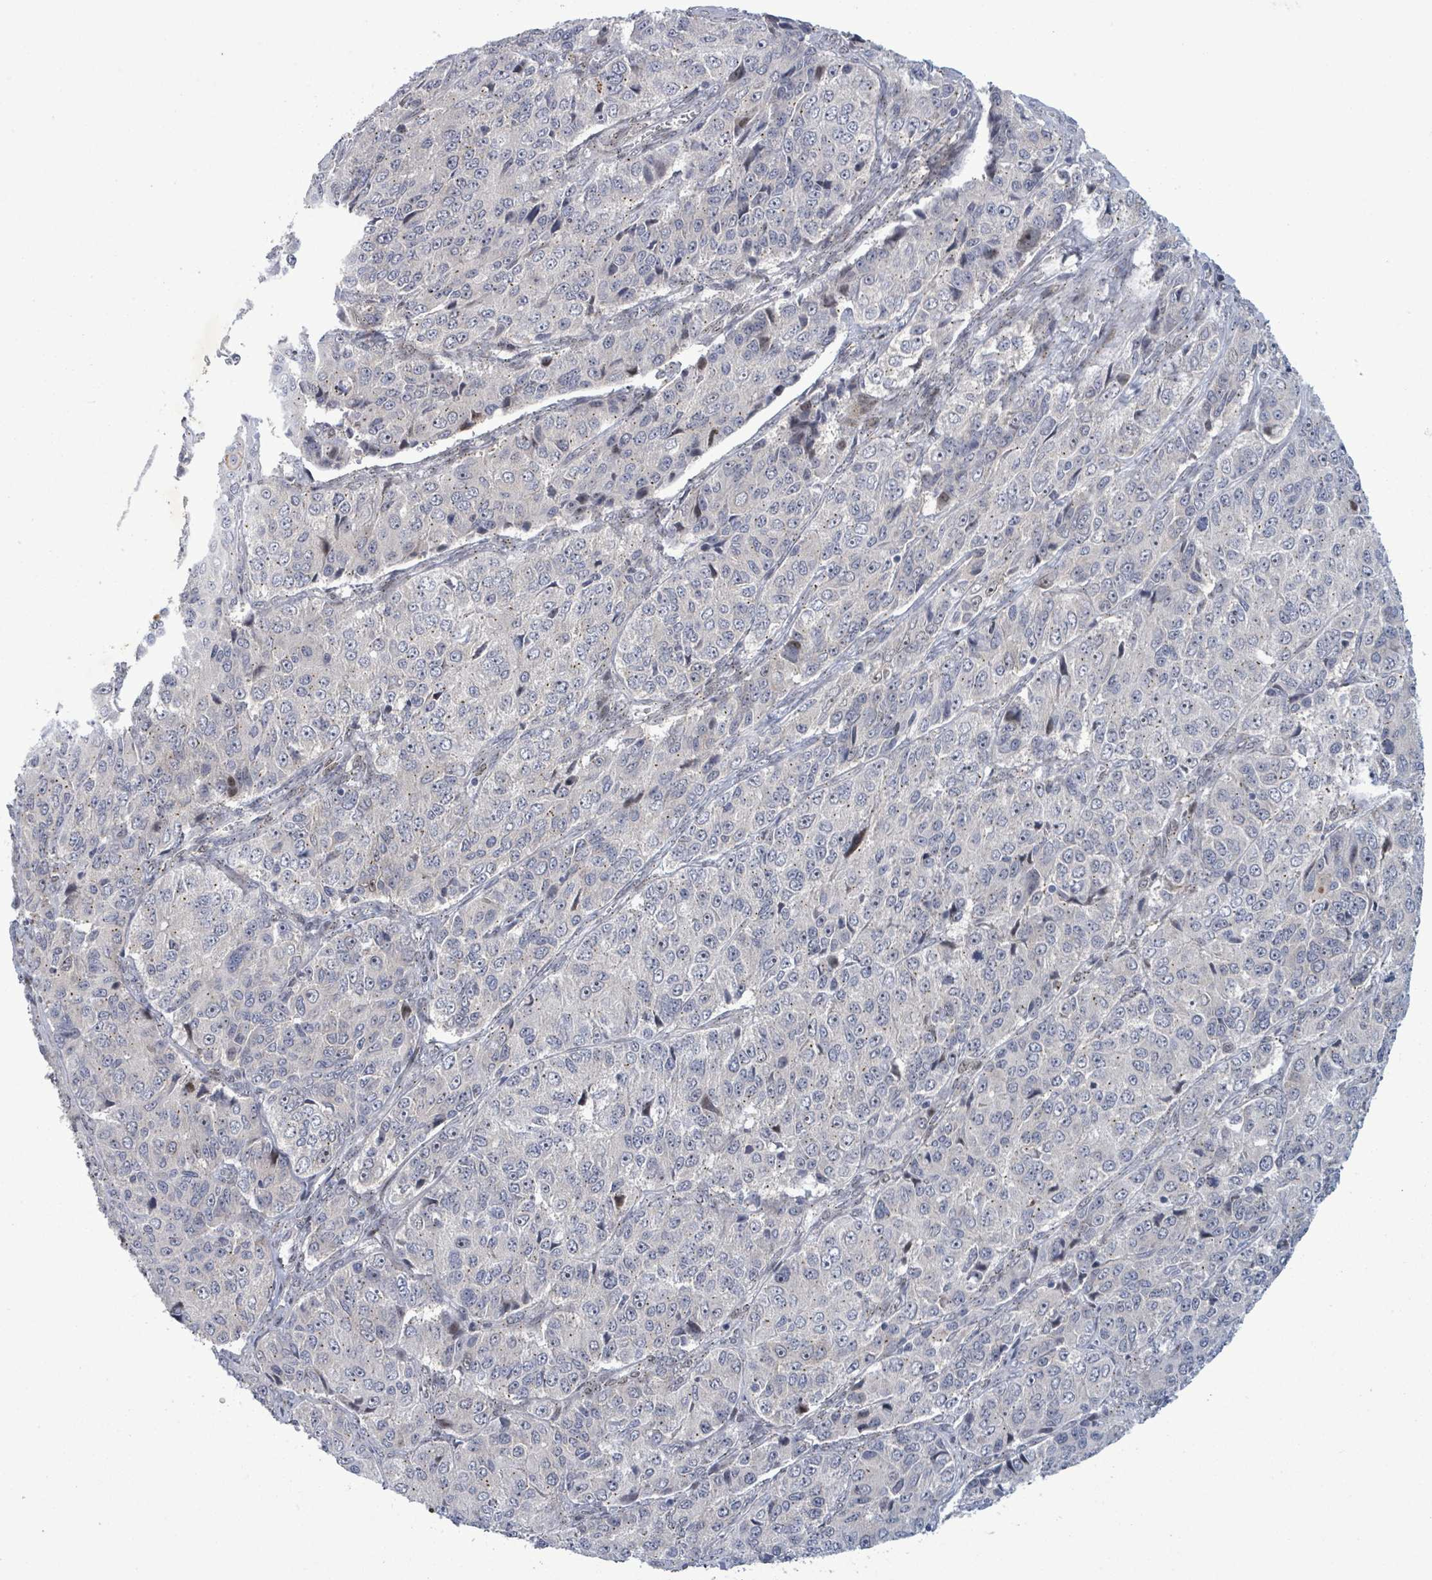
{"staining": {"intensity": "weak", "quantity": "<25%", "location": "nuclear"}, "tissue": "ovarian cancer", "cell_type": "Tumor cells", "image_type": "cancer", "snomed": [{"axis": "morphology", "description": "Carcinoma, endometroid"}, {"axis": "topography", "description": "Ovary"}], "caption": "Immunohistochemical staining of human ovarian cancer (endometroid carcinoma) shows no significant staining in tumor cells.", "gene": "TUSC1", "patient": {"sex": "female", "age": 51}}